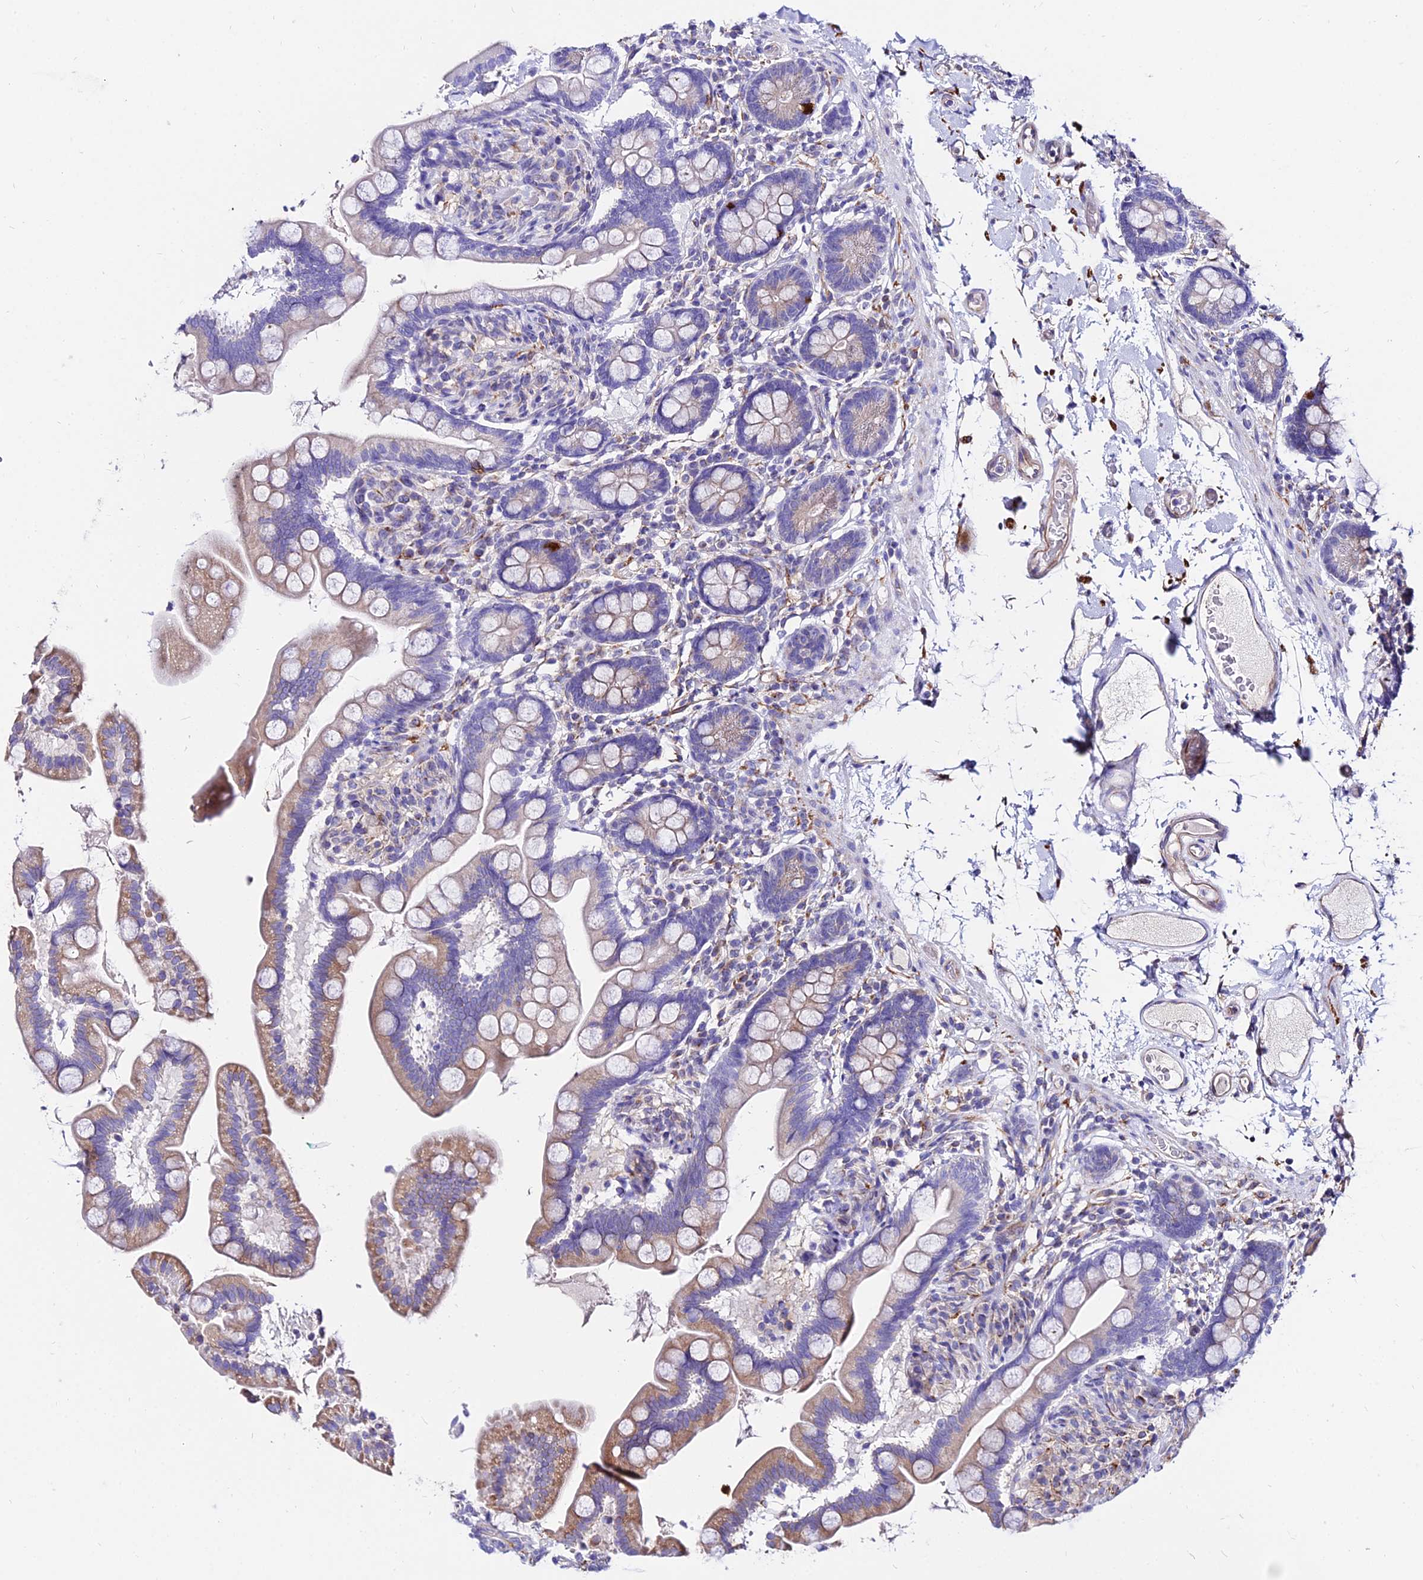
{"staining": {"intensity": "moderate", "quantity": "25%-75%", "location": "cytoplasmic/membranous"}, "tissue": "small intestine", "cell_type": "Glandular cells", "image_type": "normal", "snomed": [{"axis": "morphology", "description": "Normal tissue, NOS"}, {"axis": "topography", "description": "Small intestine"}], "caption": "A medium amount of moderate cytoplasmic/membranous staining is seen in approximately 25%-75% of glandular cells in unremarkable small intestine. The protein is shown in brown color, while the nuclei are stained blue.", "gene": "TUBA1A", "patient": {"sex": "female", "age": 64}}